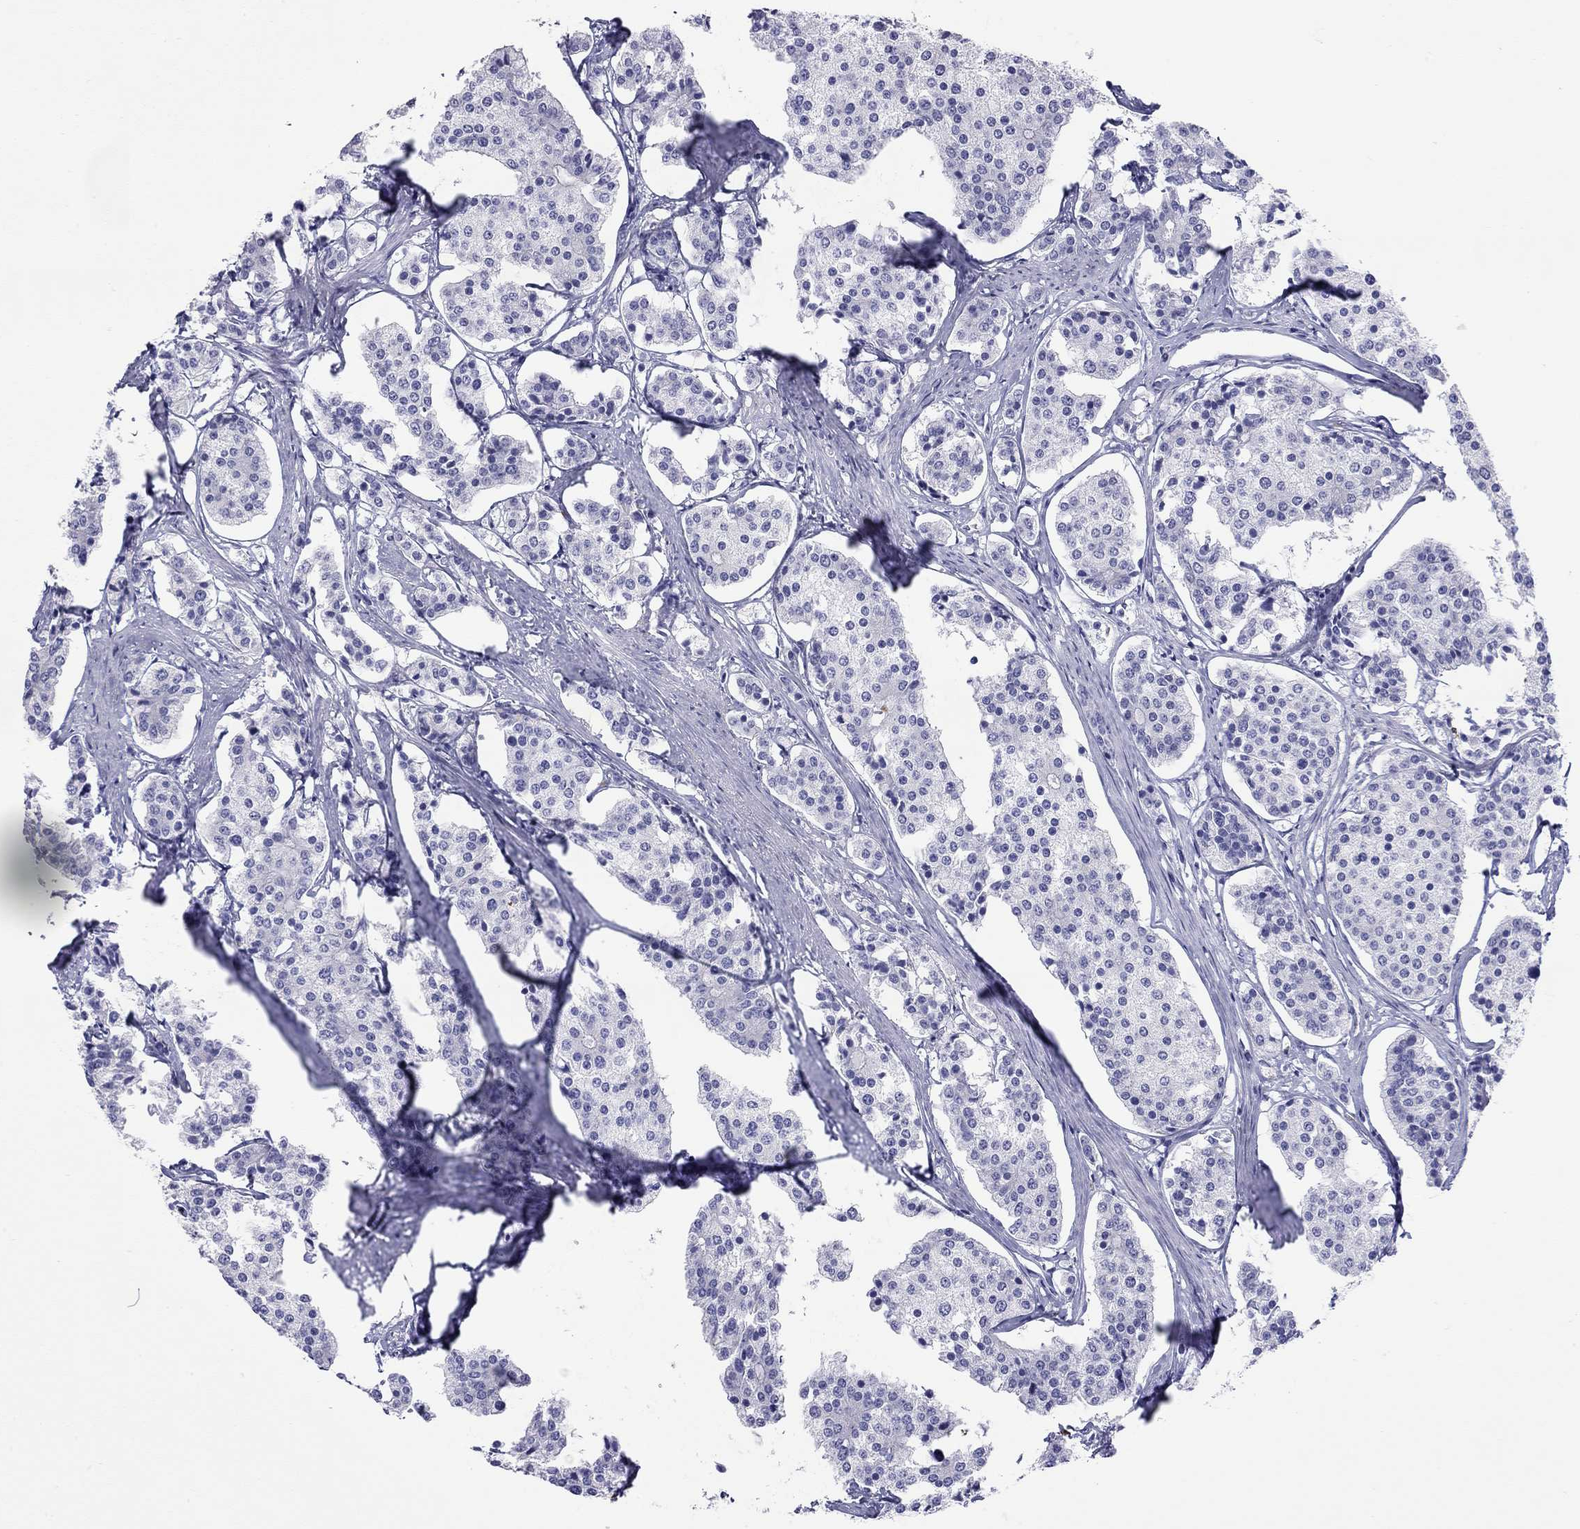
{"staining": {"intensity": "negative", "quantity": "none", "location": "none"}, "tissue": "carcinoid", "cell_type": "Tumor cells", "image_type": "cancer", "snomed": [{"axis": "morphology", "description": "Carcinoid, malignant, NOS"}, {"axis": "topography", "description": "Small intestine"}], "caption": "Carcinoid (malignant) was stained to show a protein in brown. There is no significant staining in tumor cells.", "gene": "HLA-DQB2", "patient": {"sex": "female", "age": 65}}